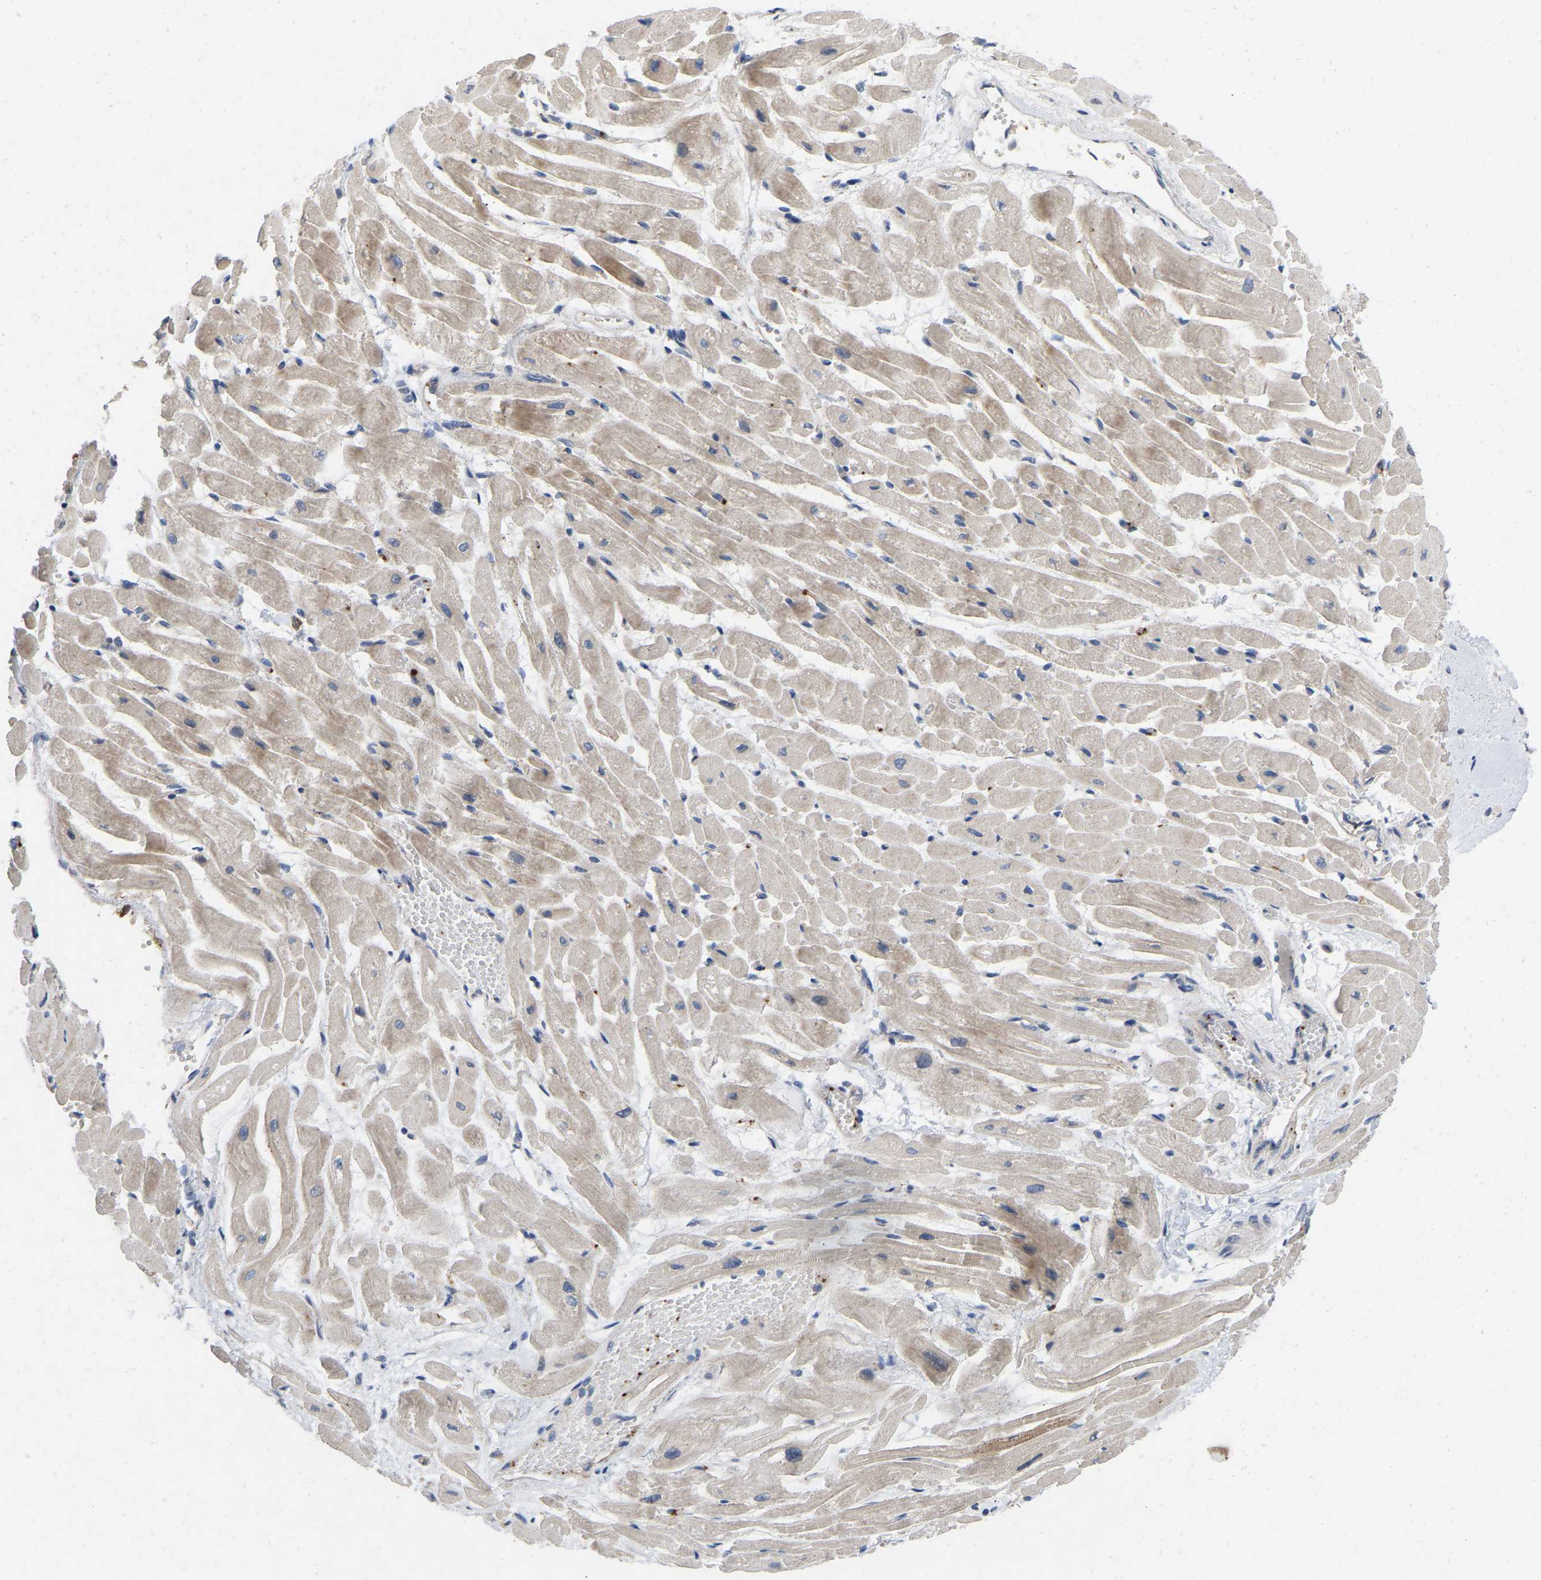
{"staining": {"intensity": "weak", "quantity": "25%-75%", "location": "cytoplasmic/membranous"}, "tissue": "heart muscle", "cell_type": "Cardiomyocytes", "image_type": "normal", "snomed": [{"axis": "morphology", "description": "Normal tissue, NOS"}, {"axis": "topography", "description": "Heart"}], "caption": "Normal heart muscle shows weak cytoplasmic/membranous staining in about 25%-75% of cardiomyocytes The protein of interest is shown in brown color, while the nuclei are stained blue..", "gene": "RHEB", "patient": {"sex": "male", "age": 45}}